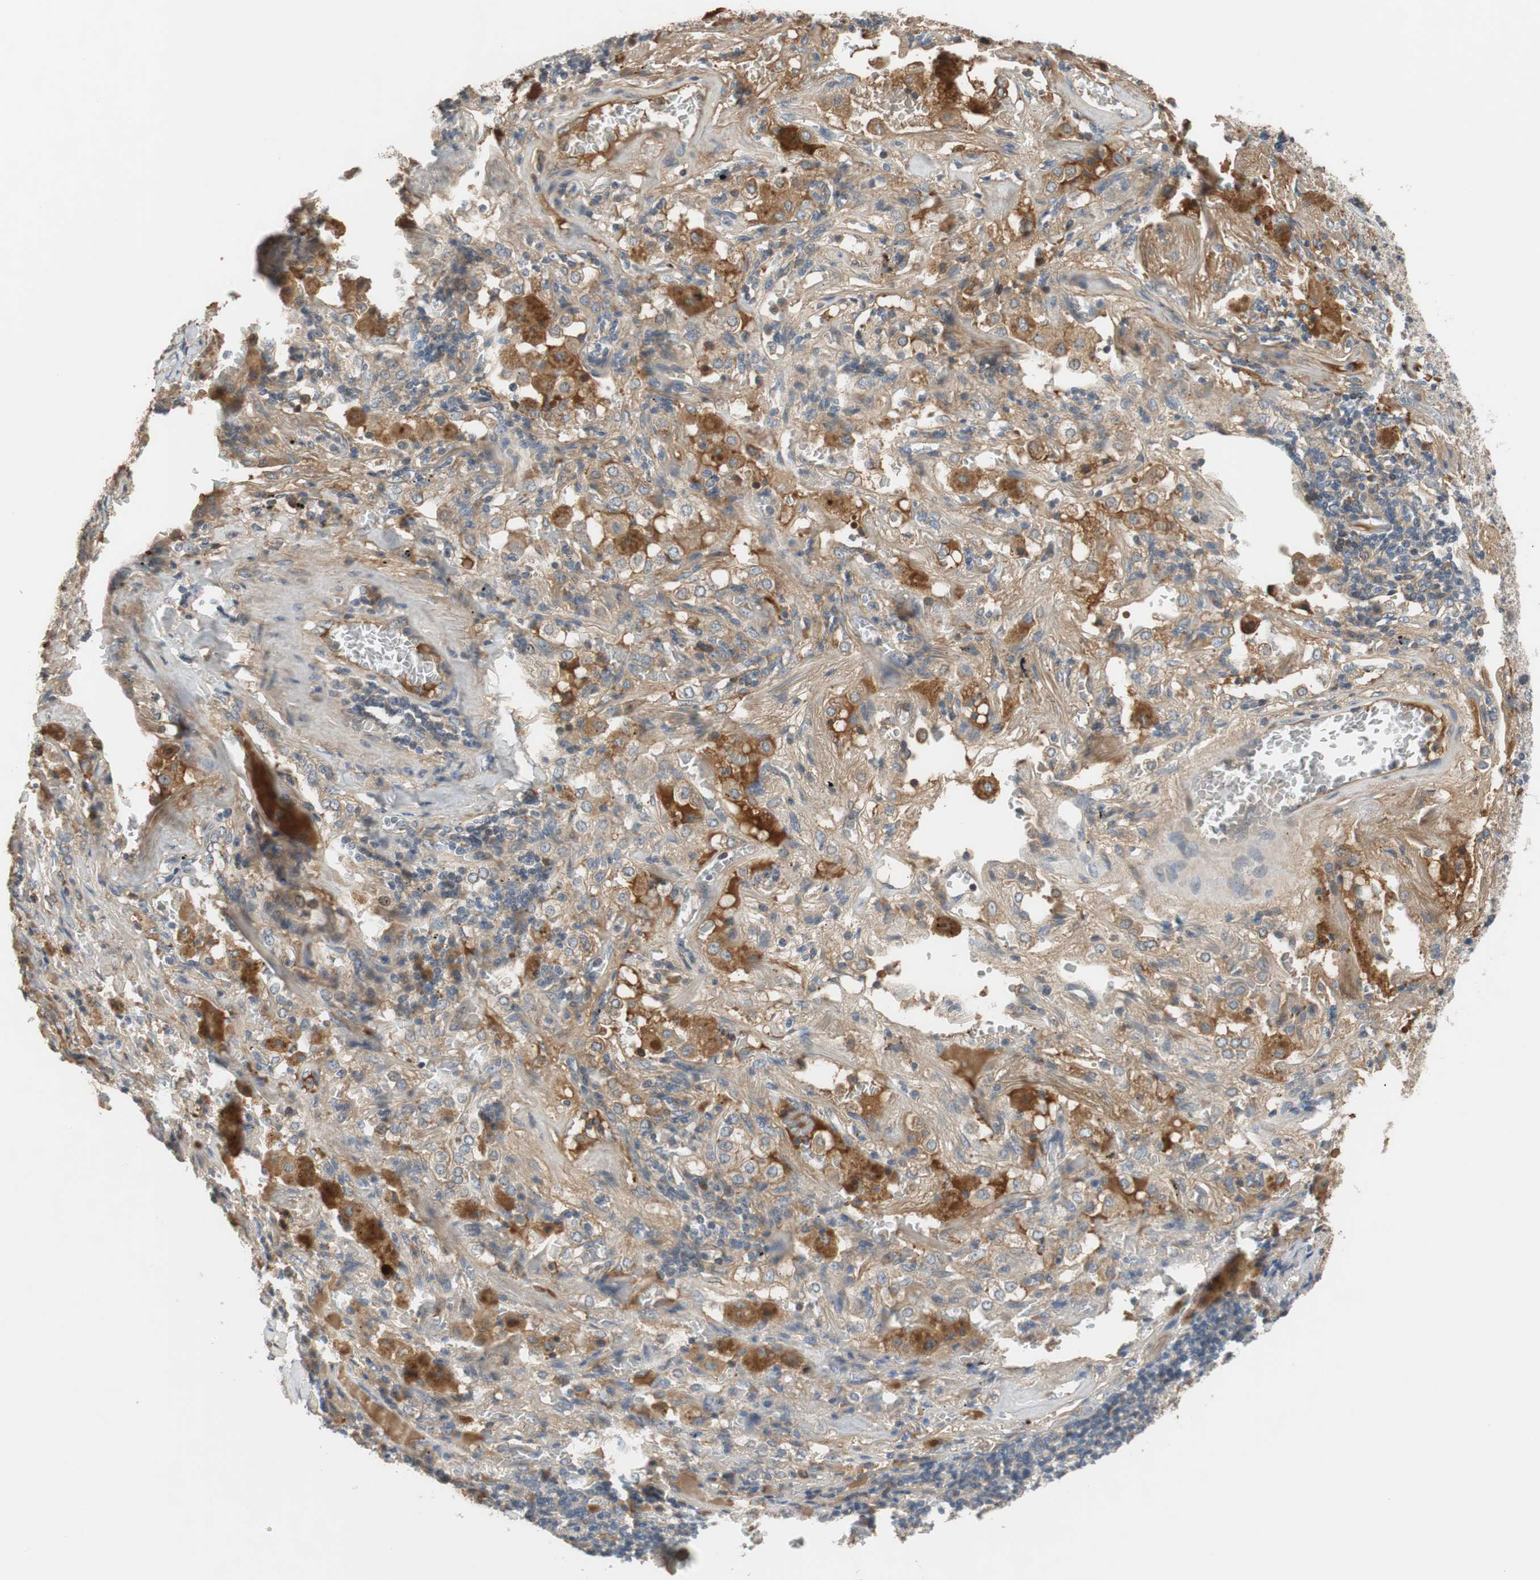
{"staining": {"intensity": "weak", "quantity": ">75%", "location": "cytoplasmic/membranous"}, "tissue": "lung cancer", "cell_type": "Tumor cells", "image_type": "cancer", "snomed": [{"axis": "morphology", "description": "Squamous cell carcinoma, NOS"}, {"axis": "topography", "description": "Lung"}], "caption": "Weak cytoplasmic/membranous protein expression is appreciated in approximately >75% of tumor cells in lung squamous cell carcinoma. Using DAB (3,3'-diaminobenzidine) (brown) and hematoxylin (blue) stains, captured at high magnification using brightfield microscopy.", "gene": "C4A", "patient": {"sex": "male", "age": 57}}